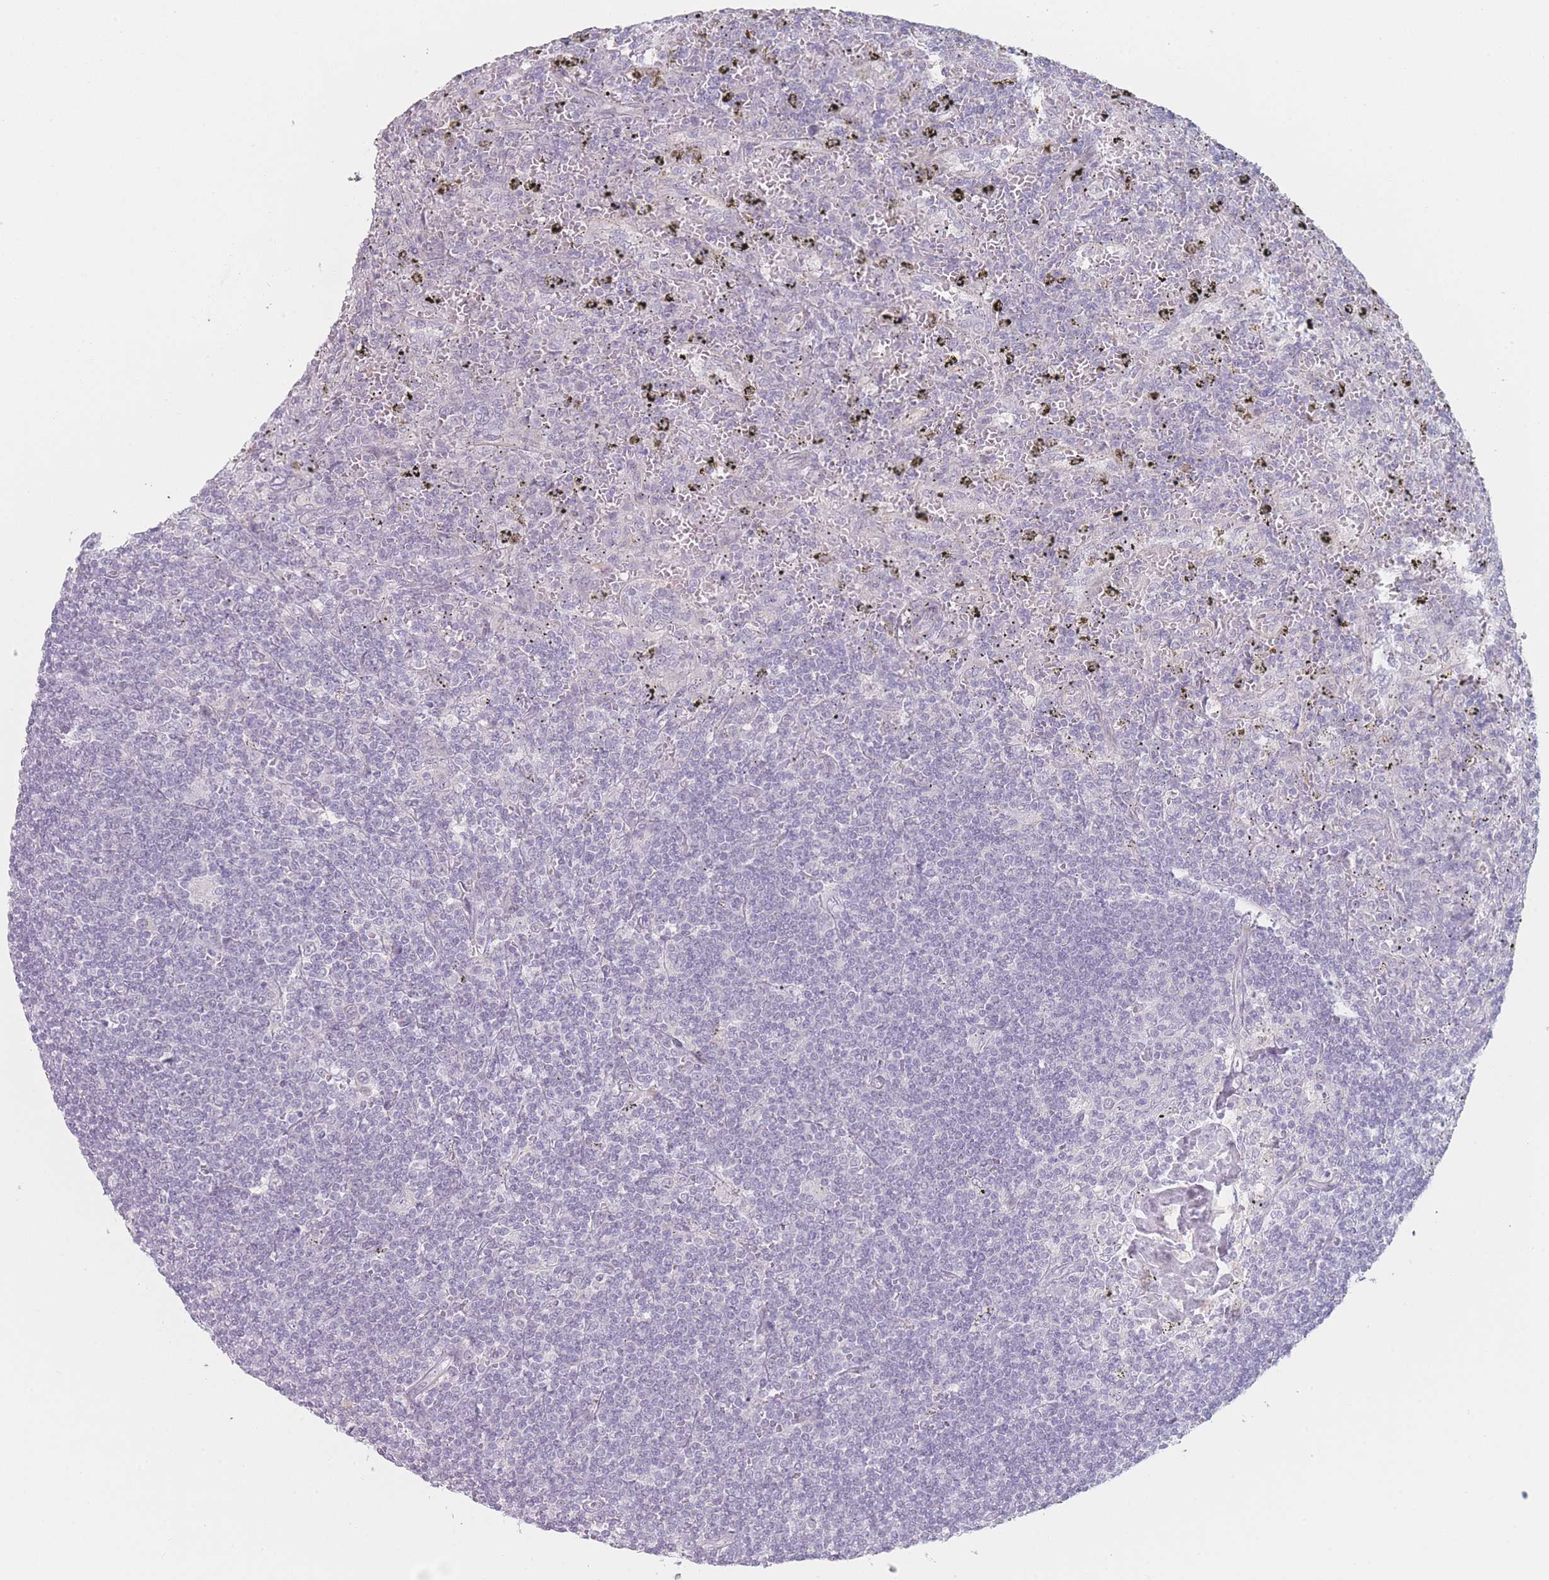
{"staining": {"intensity": "negative", "quantity": "none", "location": "none"}, "tissue": "lymphoma", "cell_type": "Tumor cells", "image_type": "cancer", "snomed": [{"axis": "morphology", "description": "Malignant lymphoma, non-Hodgkin's type, Low grade"}, {"axis": "topography", "description": "Spleen"}], "caption": "DAB immunohistochemical staining of low-grade malignant lymphoma, non-Hodgkin's type demonstrates no significant staining in tumor cells.", "gene": "RNF4", "patient": {"sex": "male", "age": 76}}